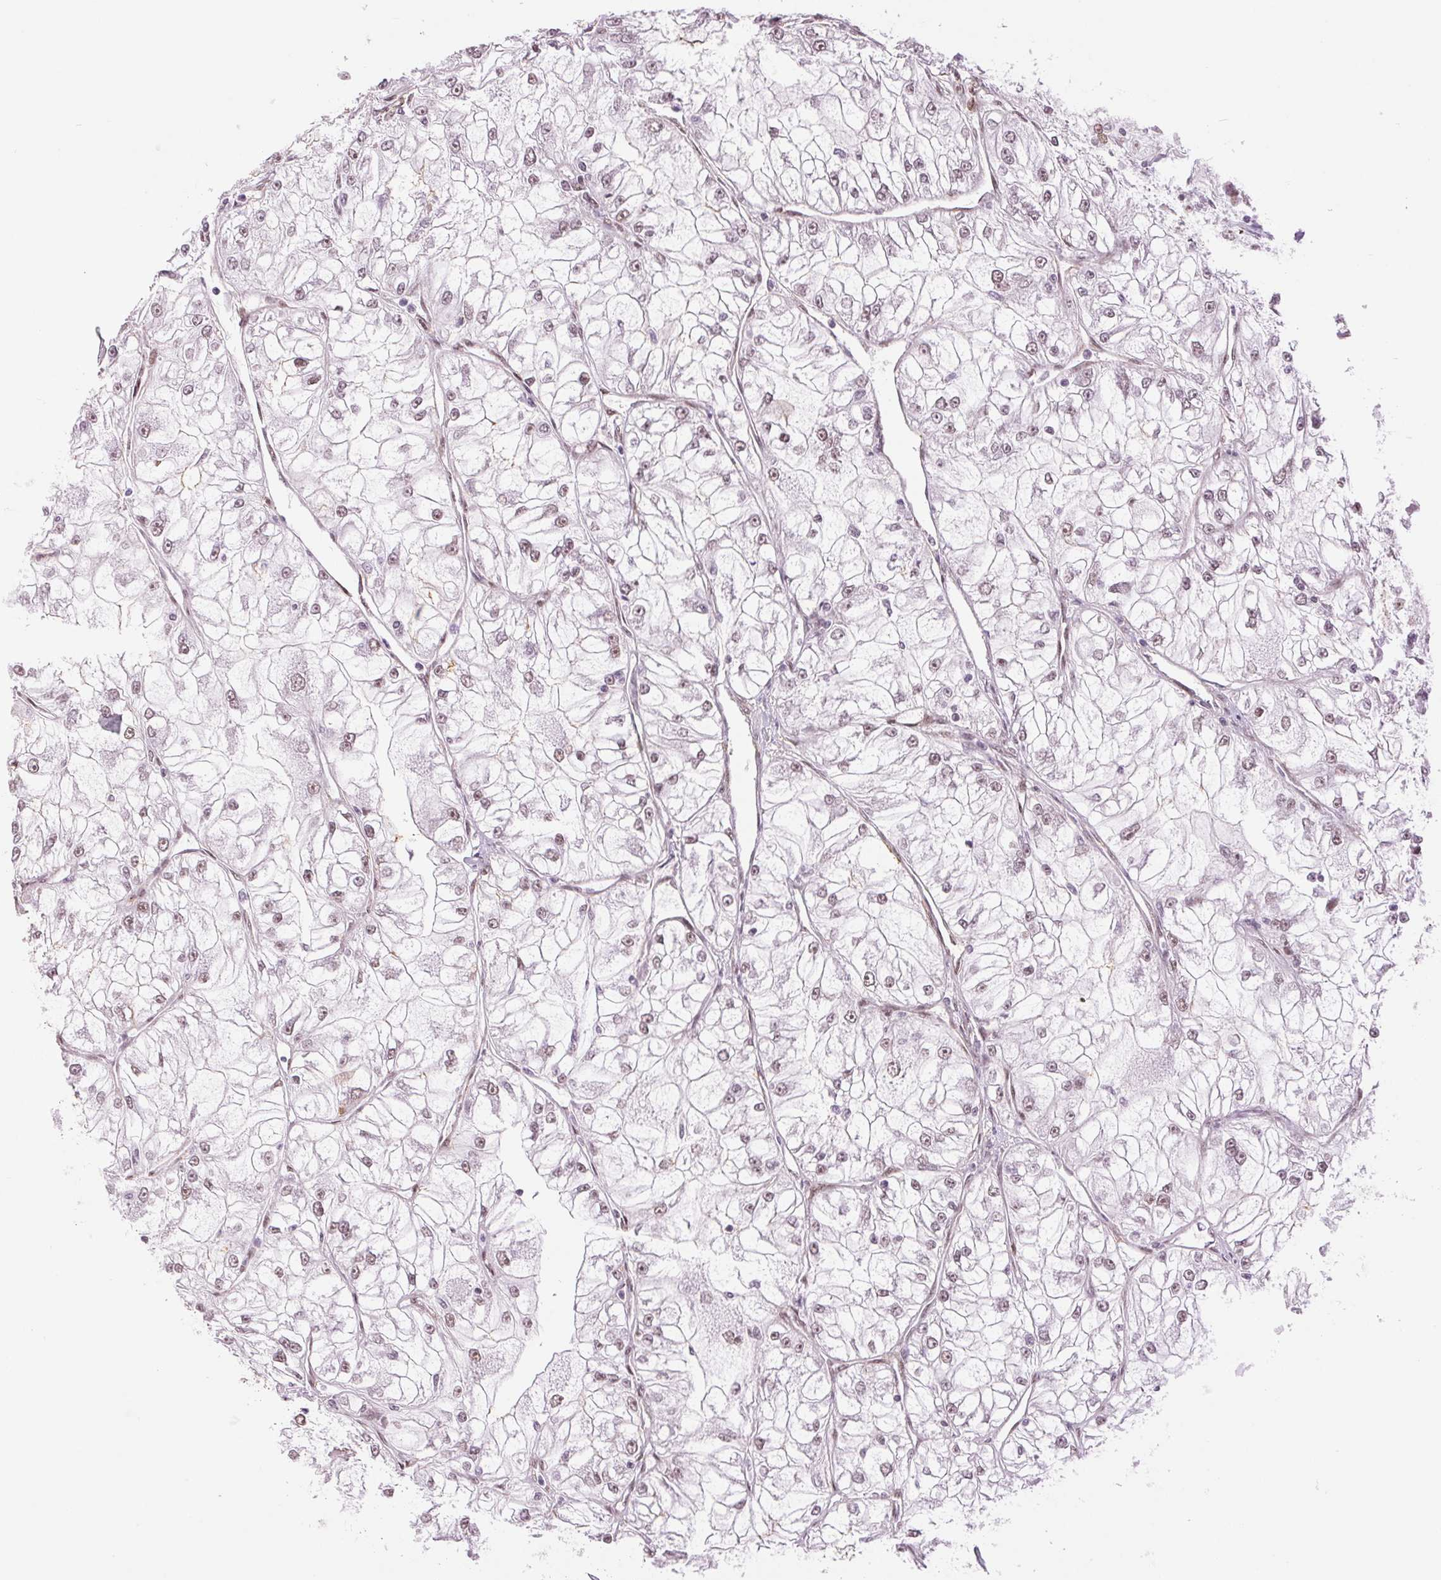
{"staining": {"intensity": "weak", "quantity": "25%-75%", "location": "nuclear"}, "tissue": "renal cancer", "cell_type": "Tumor cells", "image_type": "cancer", "snomed": [{"axis": "morphology", "description": "Adenocarcinoma, NOS"}, {"axis": "topography", "description": "Kidney"}], "caption": "Immunohistochemistry (IHC) staining of renal cancer, which reveals low levels of weak nuclear positivity in about 25%-75% of tumor cells indicating weak nuclear protein expression. The staining was performed using DAB (3,3'-diaminobenzidine) (brown) for protein detection and nuclei were counterstained in hematoxylin (blue).", "gene": "ZFR2", "patient": {"sex": "female", "age": 72}}